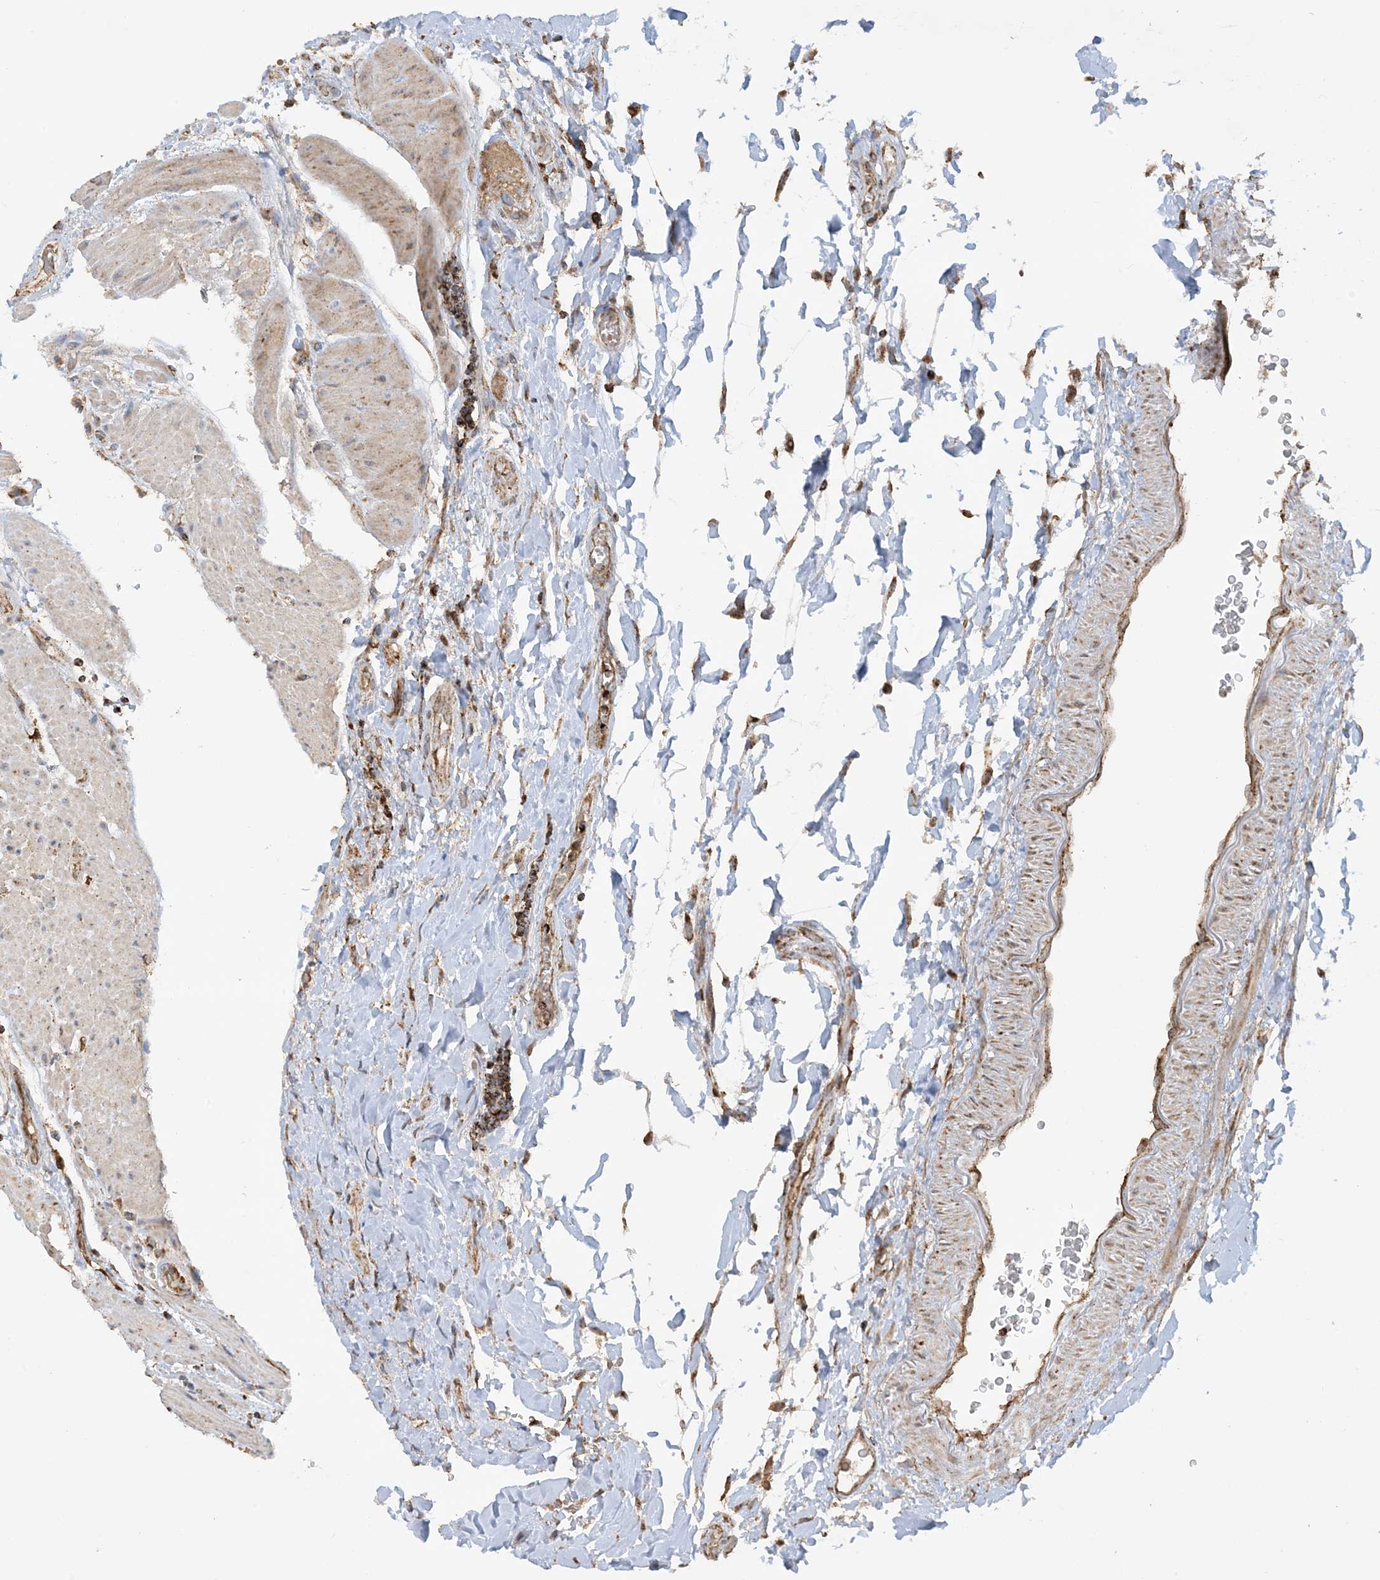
{"staining": {"intensity": "moderate", "quantity": ">75%", "location": "cytoplasmic/membranous"}, "tissue": "colon", "cell_type": "Endothelial cells", "image_type": "normal", "snomed": [{"axis": "morphology", "description": "Normal tissue, NOS"}, {"axis": "topography", "description": "Colon"}], "caption": "Immunohistochemistry (IHC) of benign colon exhibits medium levels of moderate cytoplasmic/membranous staining in about >75% of endothelial cells.", "gene": "AGA", "patient": {"sex": "female", "age": 79}}